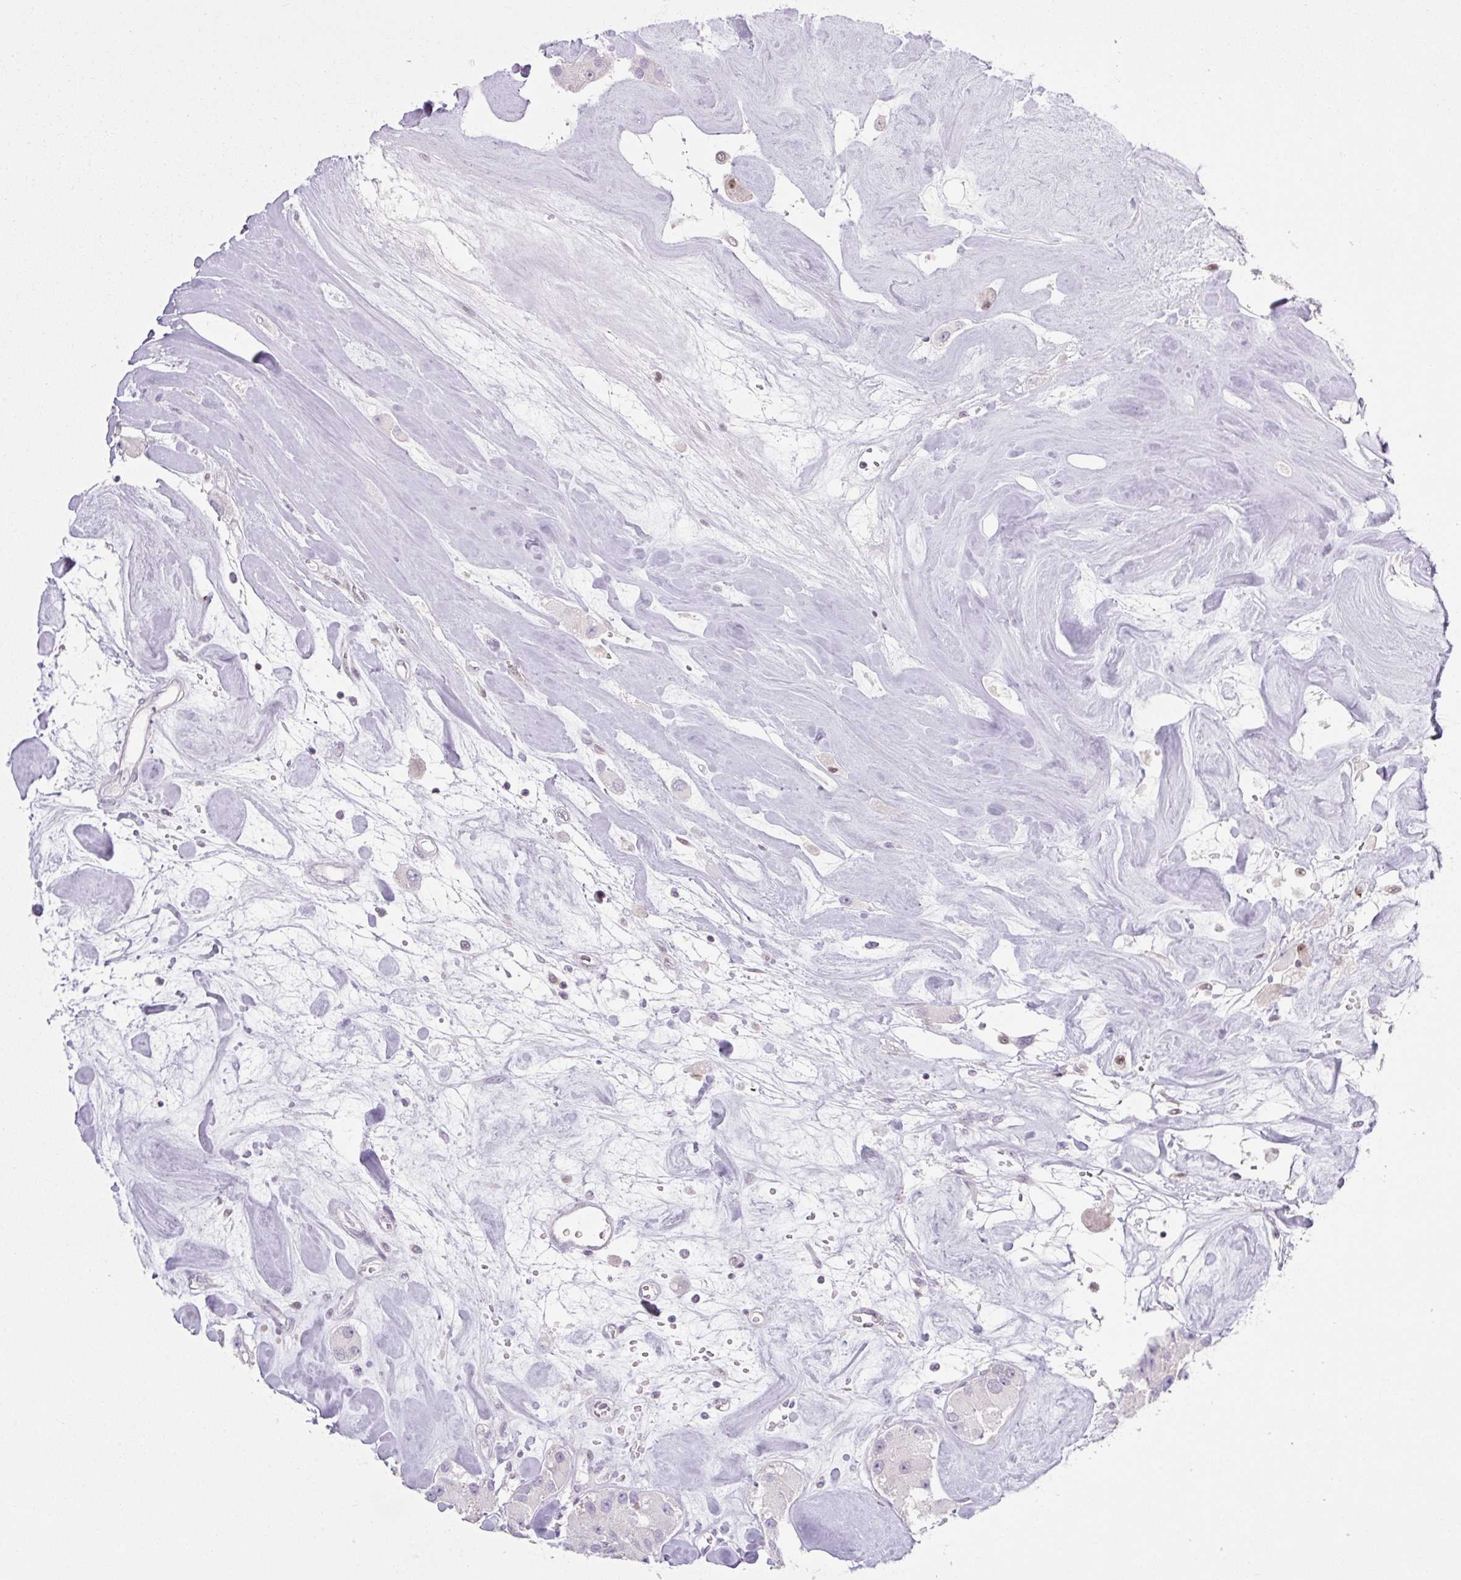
{"staining": {"intensity": "negative", "quantity": "none", "location": "none"}, "tissue": "carcinoid", "cell_type": "Tumor cells", "image_type": "cancer", "snomed": [{"axis": "morphology", "description": "Carcinoid, malignant, NOS"}, {"axis": "topography", "description": "Pancreas"}], "caption": "Photomicrograph shows no significant protein expression in tumor cells of malignant carcinoid.", "gene": "TLE3", "patient": {"sex": "male", "age": 41}}